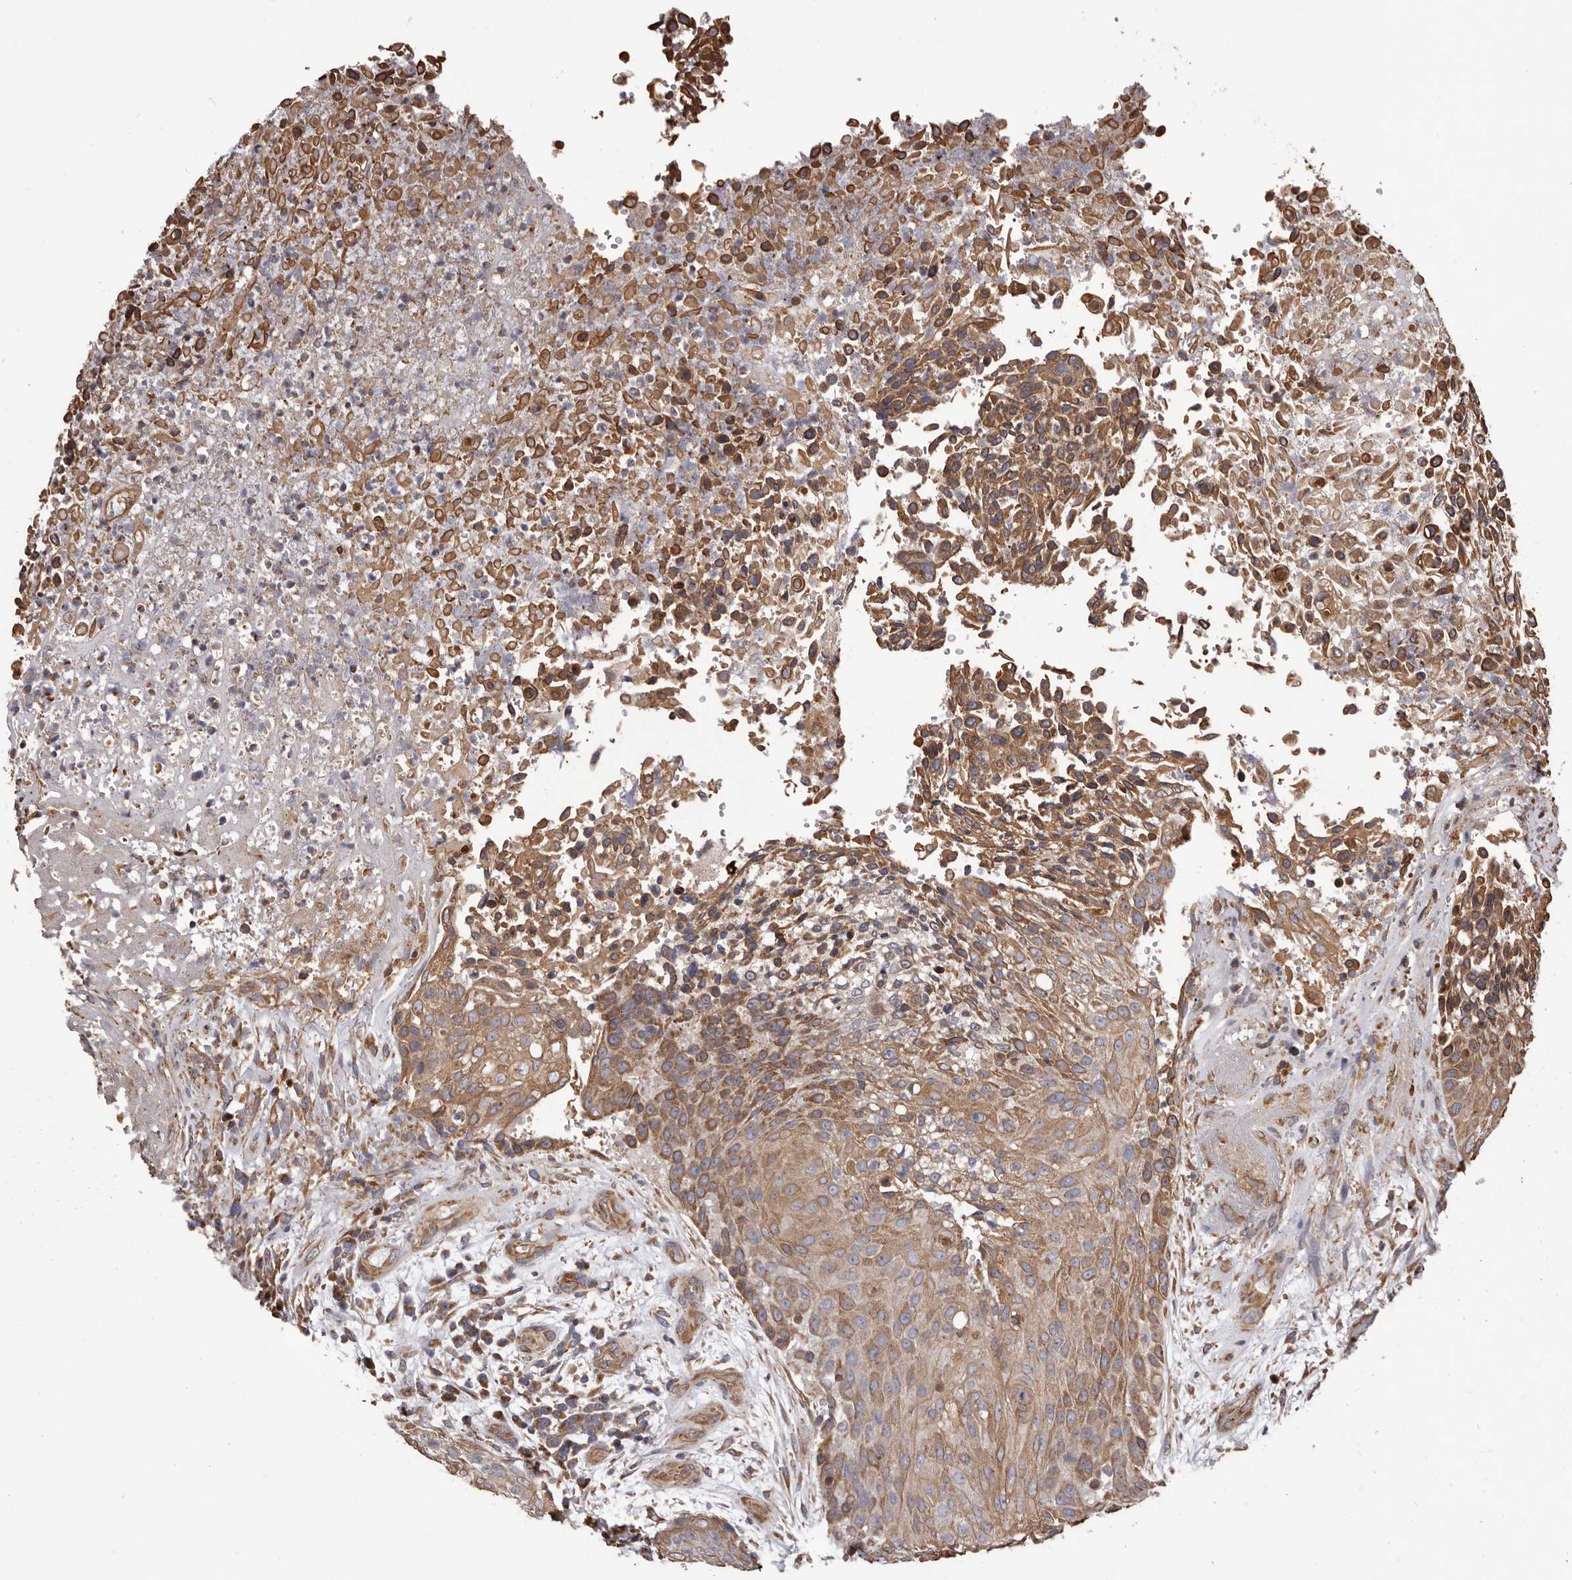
{"staining": {"intensity": "moderate", "quantity": ">75%", "location": "cytoplasmic/membranous"}, "tissue": "urothelial cancer", "cell_type": "Tumor cells", "image_type": "cancer", "snomed": [{"axis": "morphology", "description": "Urothelial carcinoma, High grade"}, {"axis": "topography", "description": "Urinary bladder"}], "caption": "Human urothelial cancer stained with a protein marker reveals moderate staining in tumor cells.", "gene": "CEP104", "patient": {"sex": "female", "age": 63}}